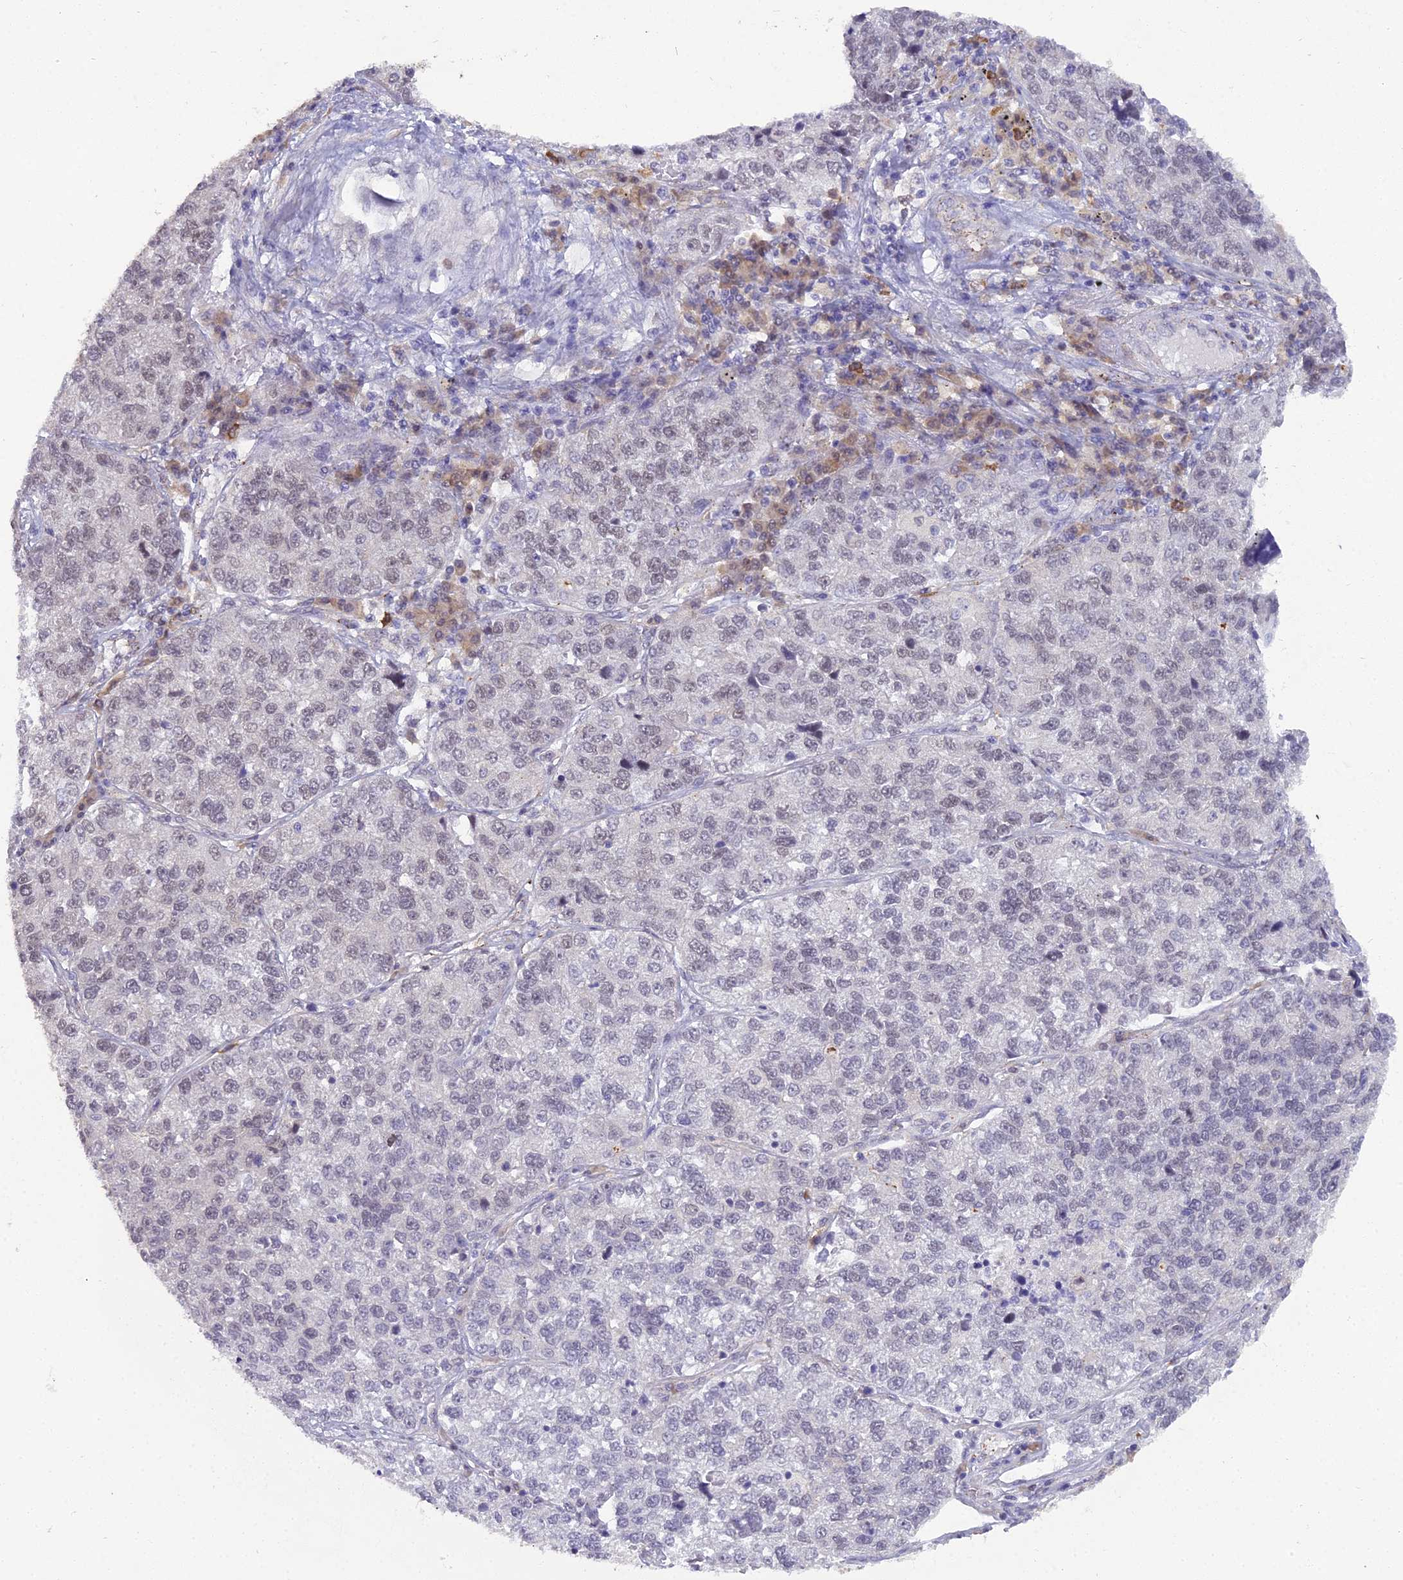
{"staining": {"intensity": "negative", "quantity": "none", "location": "none"}, "tissue": "lung cancer", "cell_type": "Tumor cells", "image_type": "cancer", "snomed": [{"axis": "morphology", "description": "Adenocarcinoma, NOS"}, {"axis": "topography", "description": "Lung"}], "caption": "Immunohistochemical staining of lung adenocarcinoma reveals no significant staining in tumor cells. (DAB (3,3'-diaminobenzidine) IHC, high magnification).", "gene": "BLNK", "patient": {"sex": "male", "age": 49}}